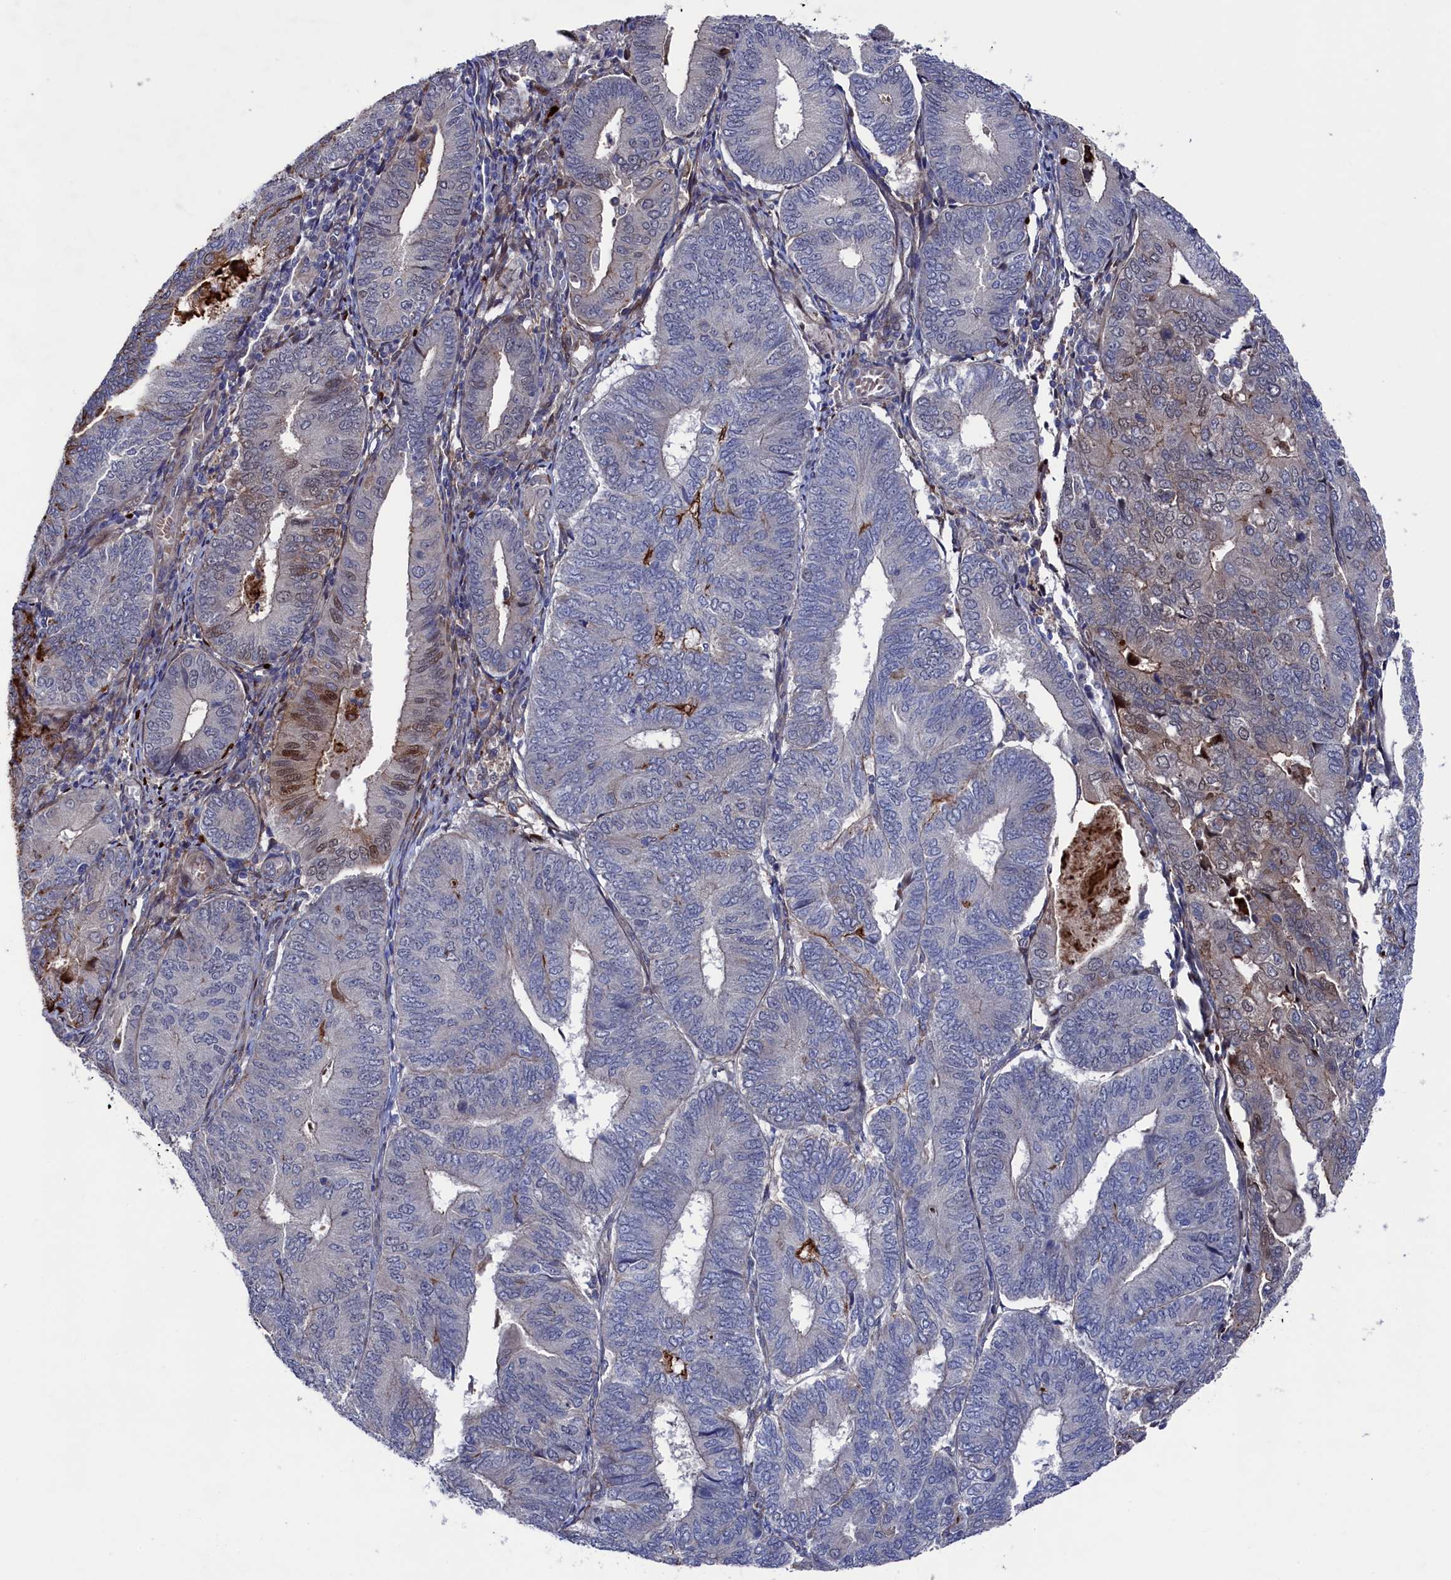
{"staining": {"intensity": "strong", "quantity": "<25%", "location": "cytoplasmic/membranous,nuclear"}, "tissue": "endometrial cancer", "cell_type": "Tumor cells", "image_type": "cancer", "snomed": [{"axis": "morphology", "description": "Adenocarcinoma, NOS"}, {"axis": "topography", "description": "Endometrium"}], "caption": "Protein analysis of endometrial cancer (adenocarcinoma) tissue demonstrates strong cytoplasmic/membranous and nuclear staining in approximately <25% of tumor cells. (DAB = brown stain, brightfield microscopy at high magnification).", "gene": "ZNF891", "patient": {"sex": "female", "age": 81}}